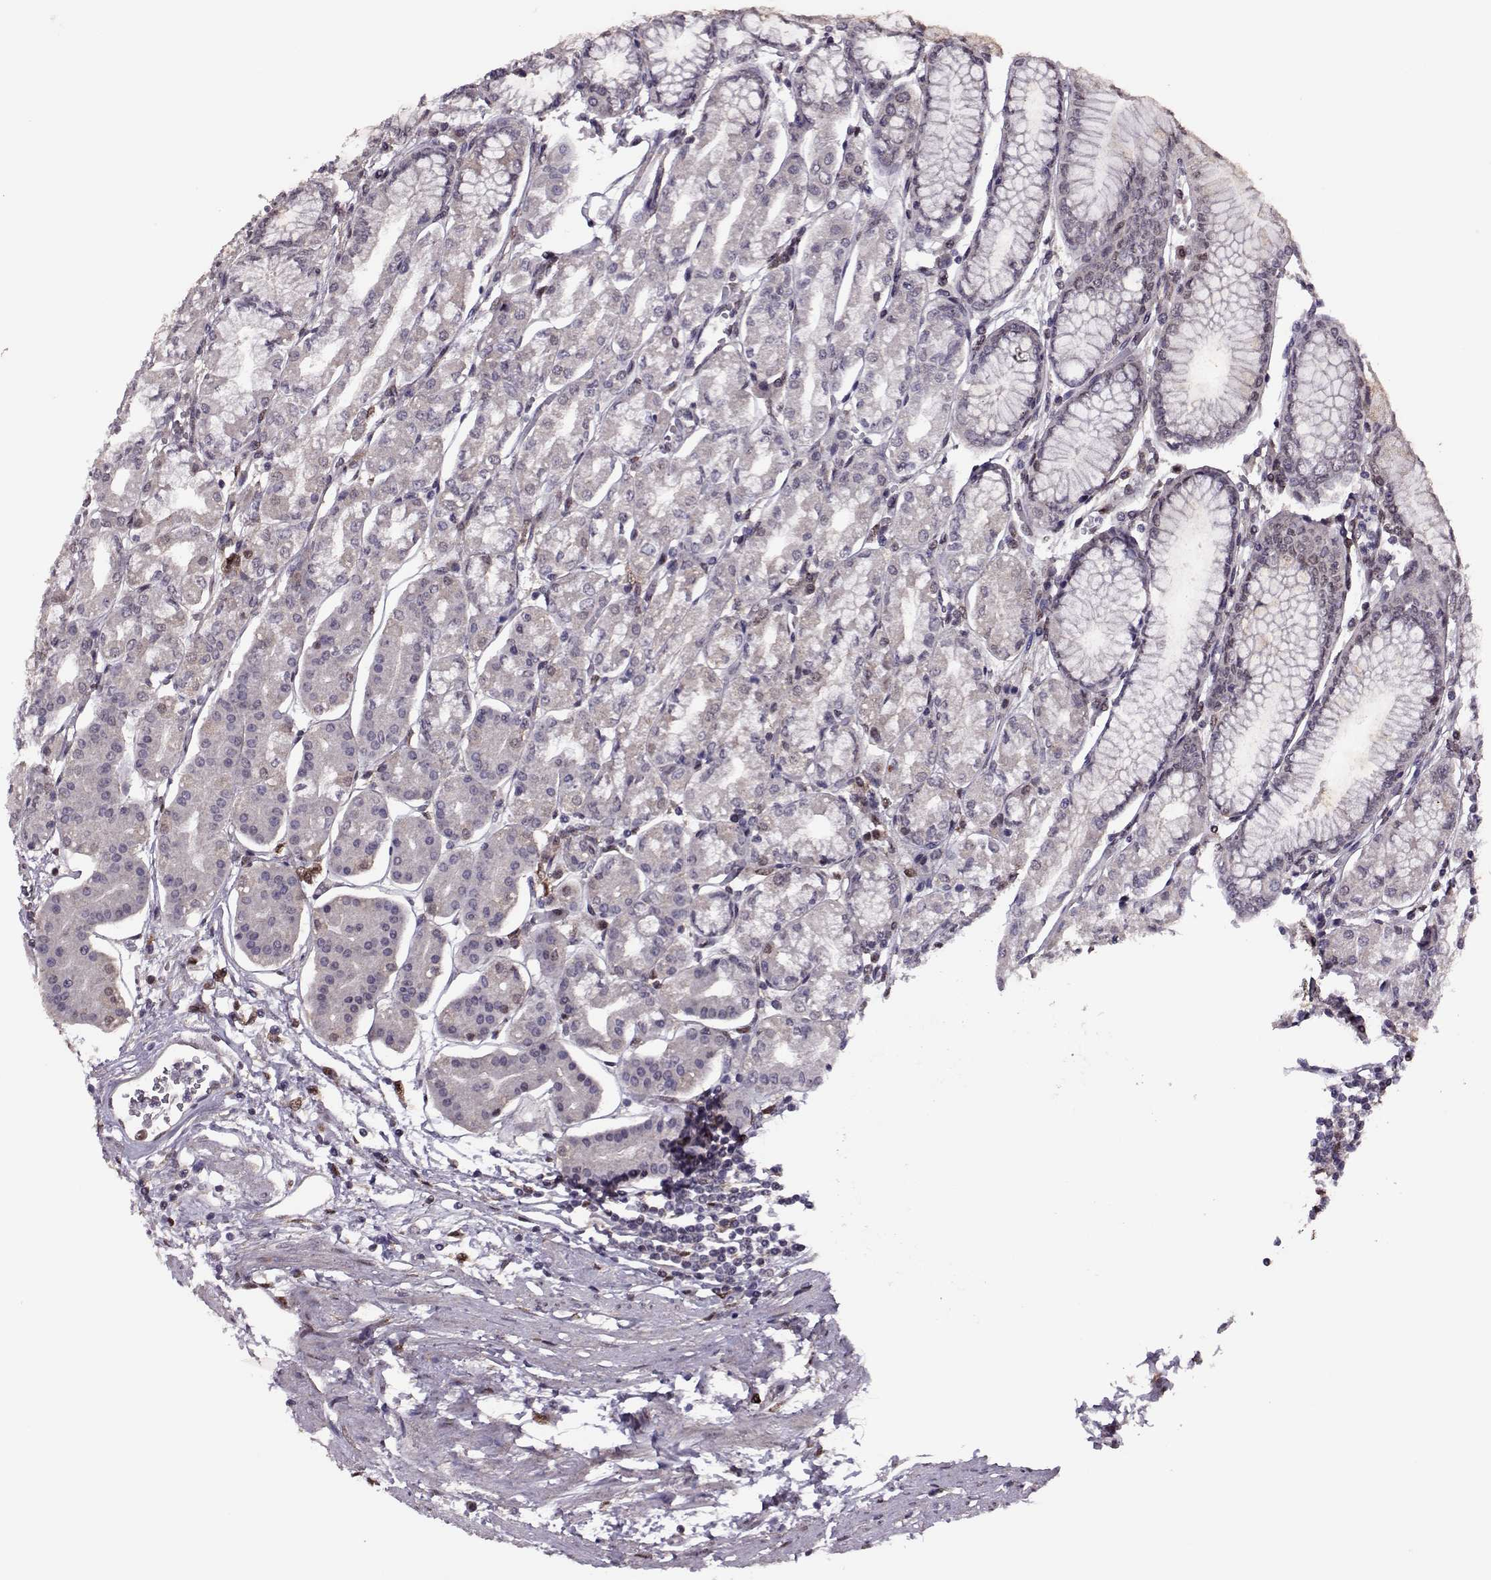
{"staining": {"intensity": "negative", "quantity": "none", "location": "none"}, "tissue": "stomach", "cell_type": "Glandular cells", "image_type": "normal", "snomed": [{"axis": "morphology", "description": "Normal tissue, NOS"}, {"axis": "topography", "description": "Skeletal muscle"}, {"axis": "topography", "description": "Stomach"}], "caption": "Immunohistochemistry (IHC) micrograph of unremarkable stomach stained for a protein (brown), which displays no staining in glandular cells. (DAB (3,3'-diaminobenzidine) immunohistochemistry (IHC) with hematoxylin counter stain).", "gene": "CDK4", "patient": {"sex": "female", "age": 57}}